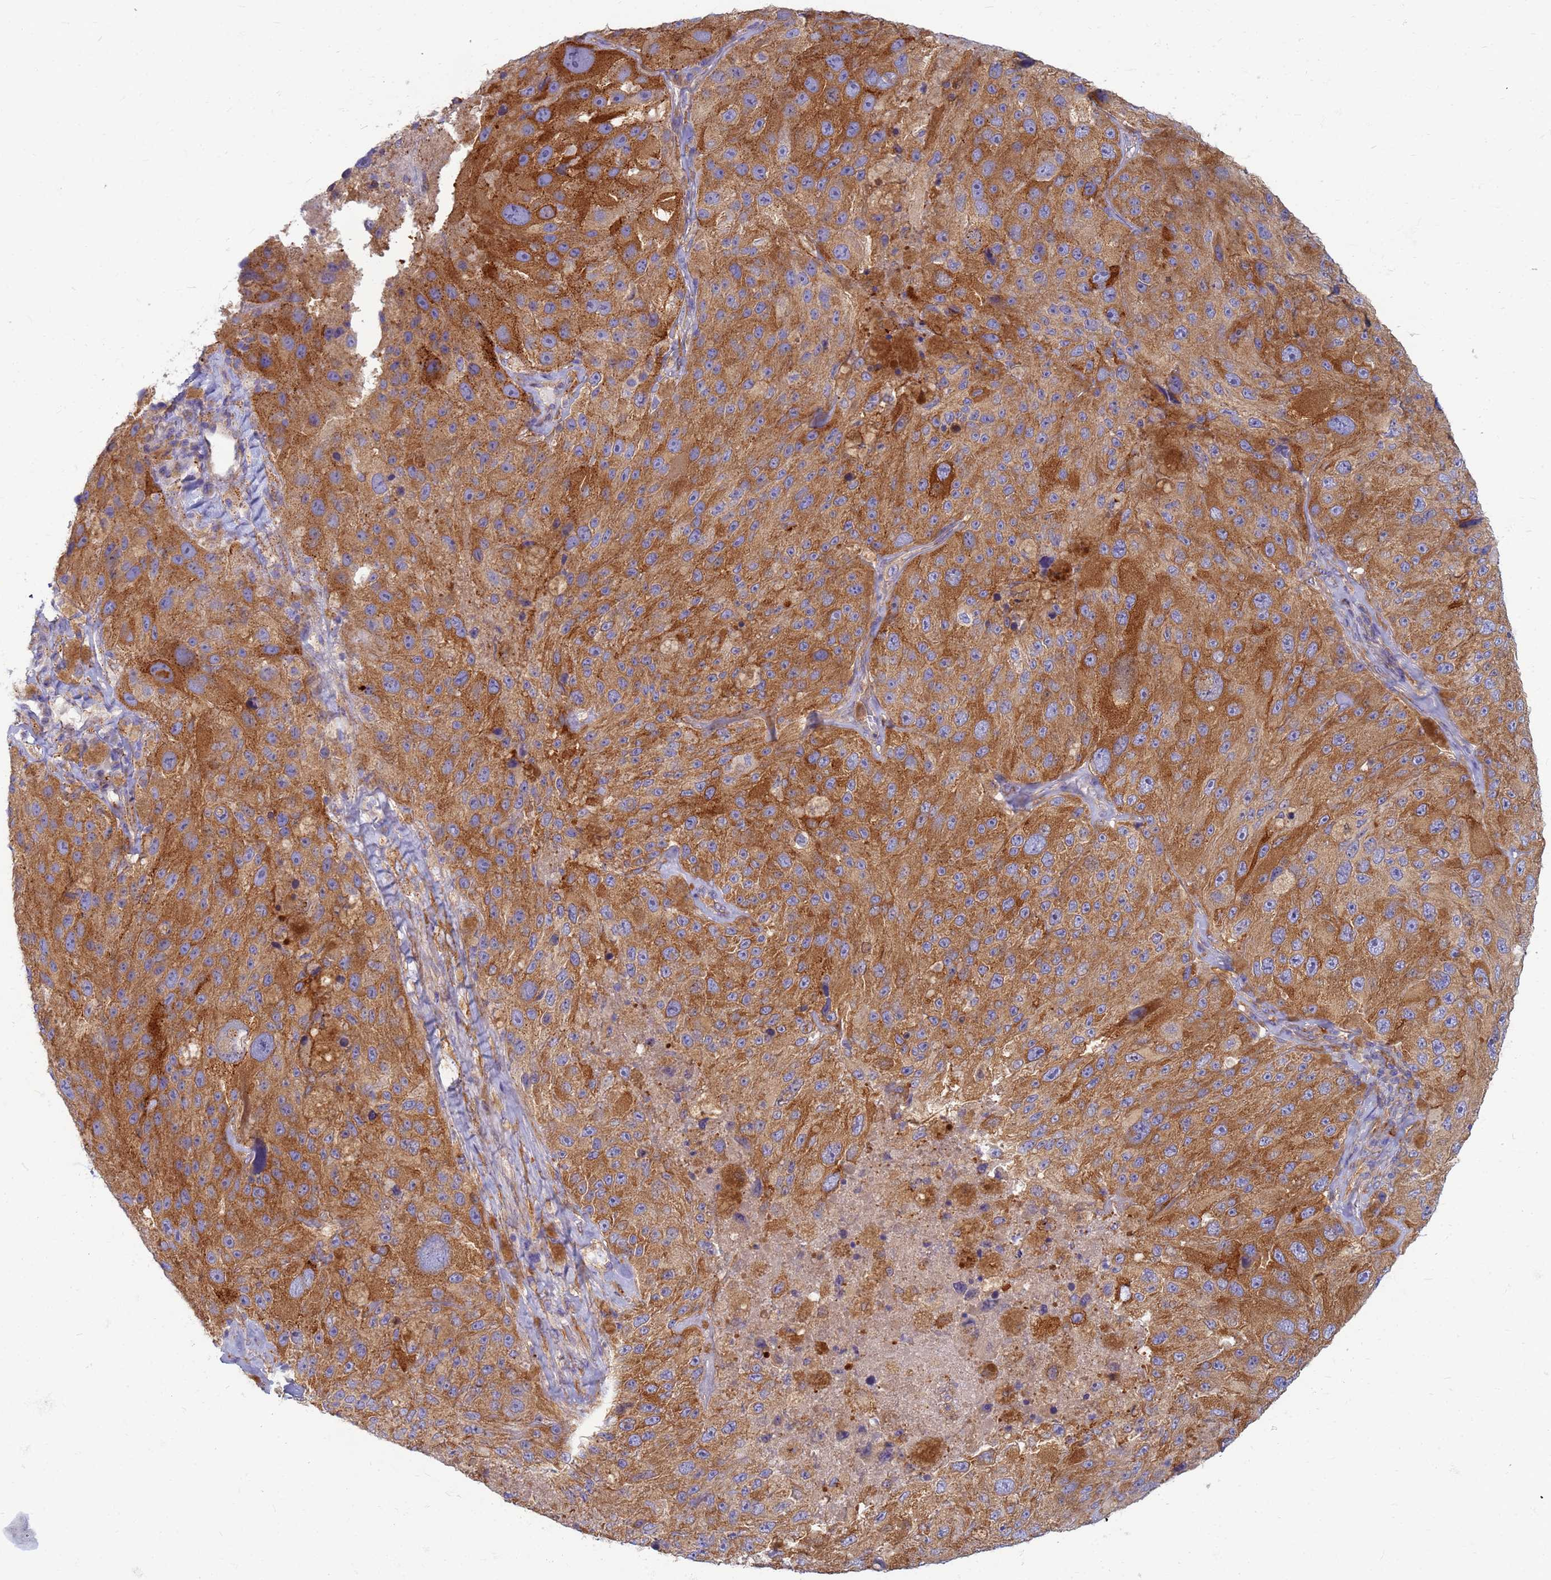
{"staining": {"intensity": "moderate", "quantity": ">75%", "location": "cytoplasmic/membranous"}, "tissue": "melanoma", "cell_type": "Tumor cells", "image_type": "cancer", "snomed": [{"axis": "morphology", "description": "Malignant melanoma, Metastatic site"}, {"axis": "topography", "description": "Lymph node"}], "caption": "Human malignant melanoma (metastatic site) stained for a protein (brown) demonstrates moderate cytoplasmic/membranous positive staining in about >75% of tumor cells.", "gene": "EEA1", "patient": {"sex": "male", "age": 62}}